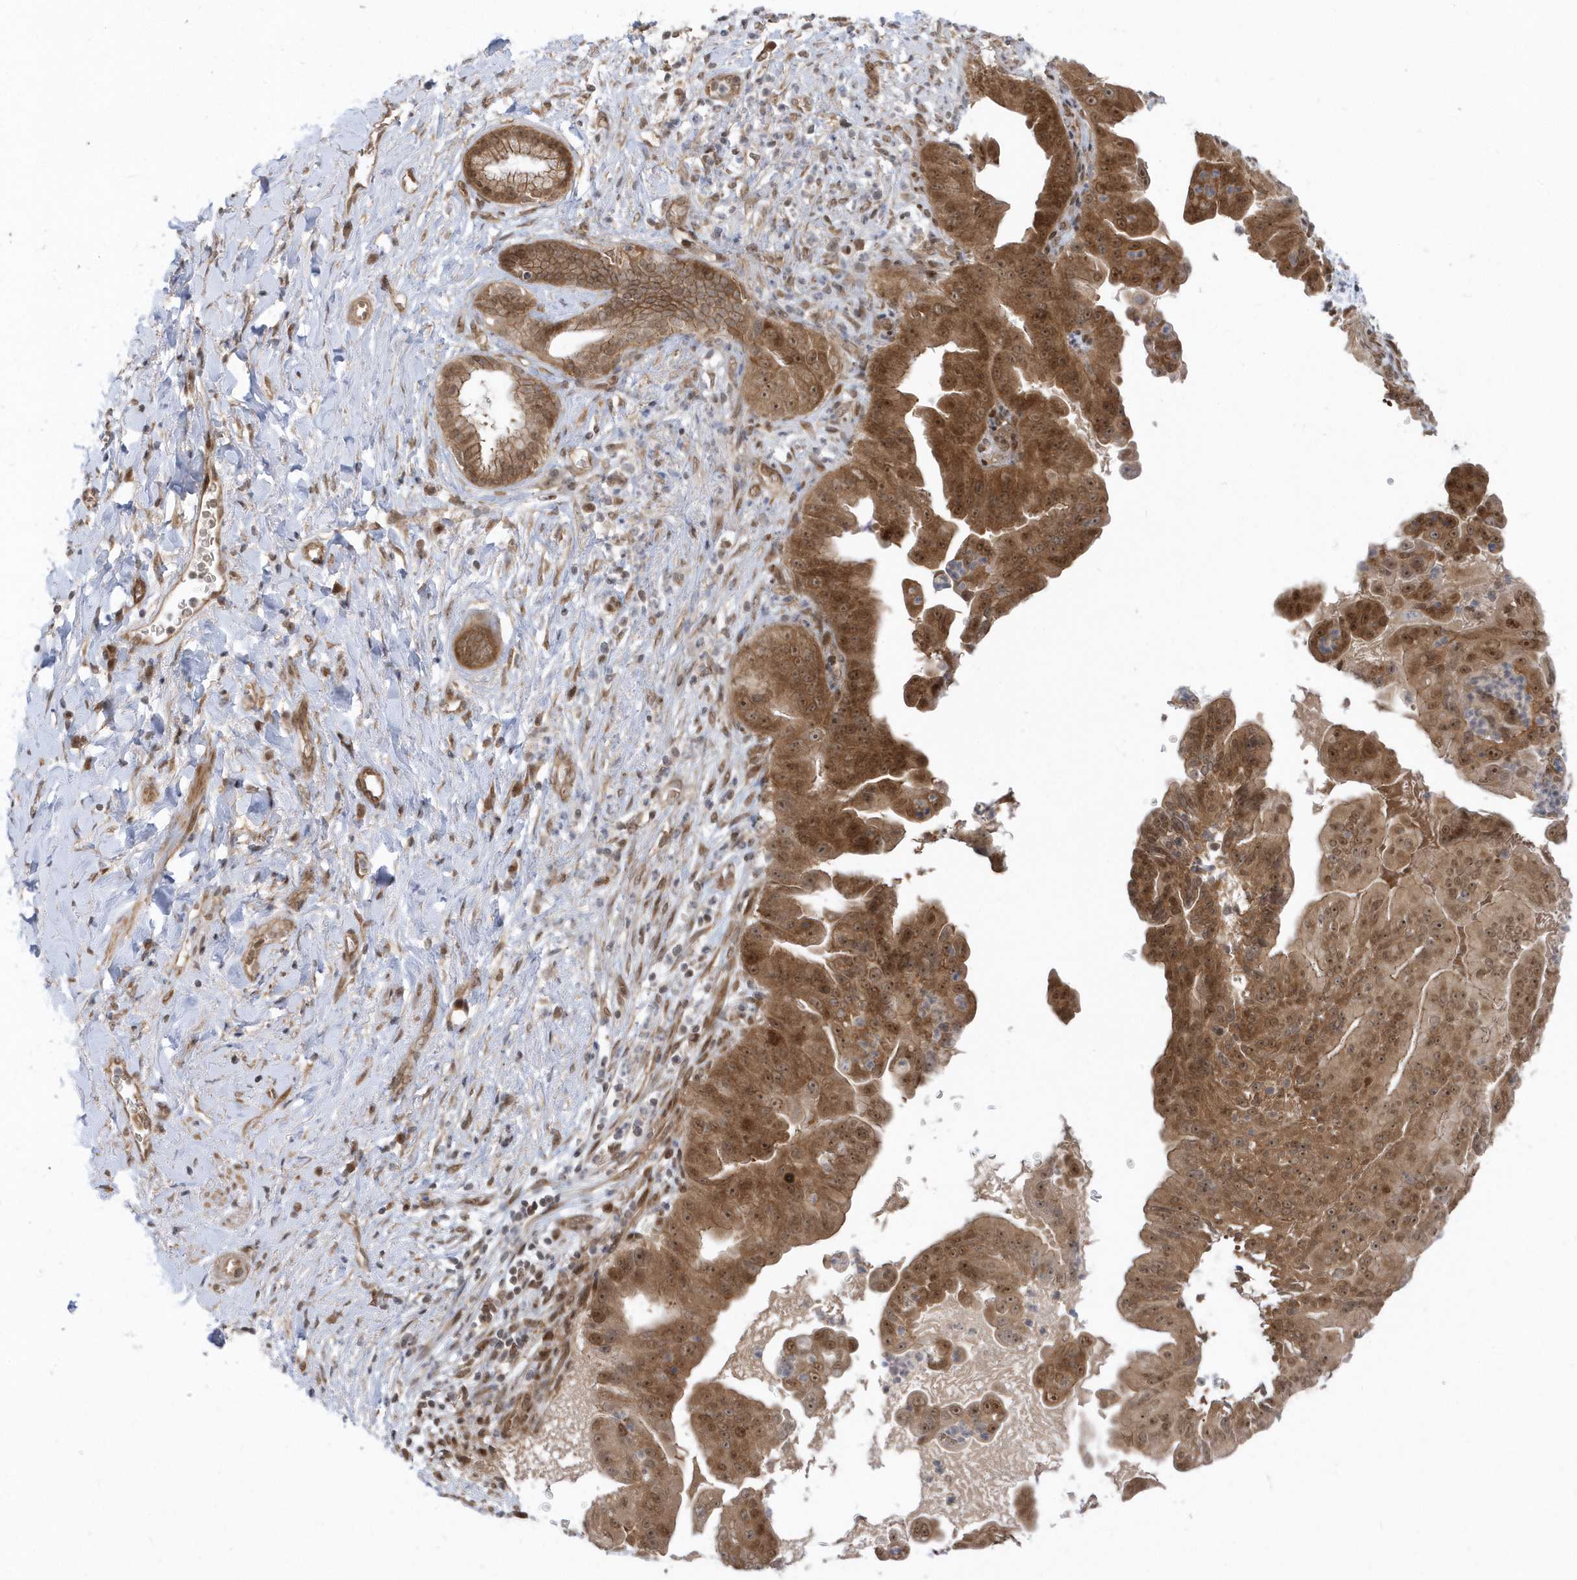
{"staining": {"intensity": "moderate", "quantity": ">75%", "location": "cytoplasmic/membranous,nuclear"}, "tissue": "pancreatic cancer", "cell_type": "Tumor cells", "image_type": "cancer", "snomed": [{"axis": "morphology", "description": "Adenocarcinoma, NOS"}, {"axis": "topography", "description": "Pancreas"}], "caption": "Moderate cytoplasmic/membranous and nuclear staining is appreciated in about >75% of tumor cells in pancreatic cancer.", "gene": "USP53", "patient": {"sex": "female", "age": 78}}